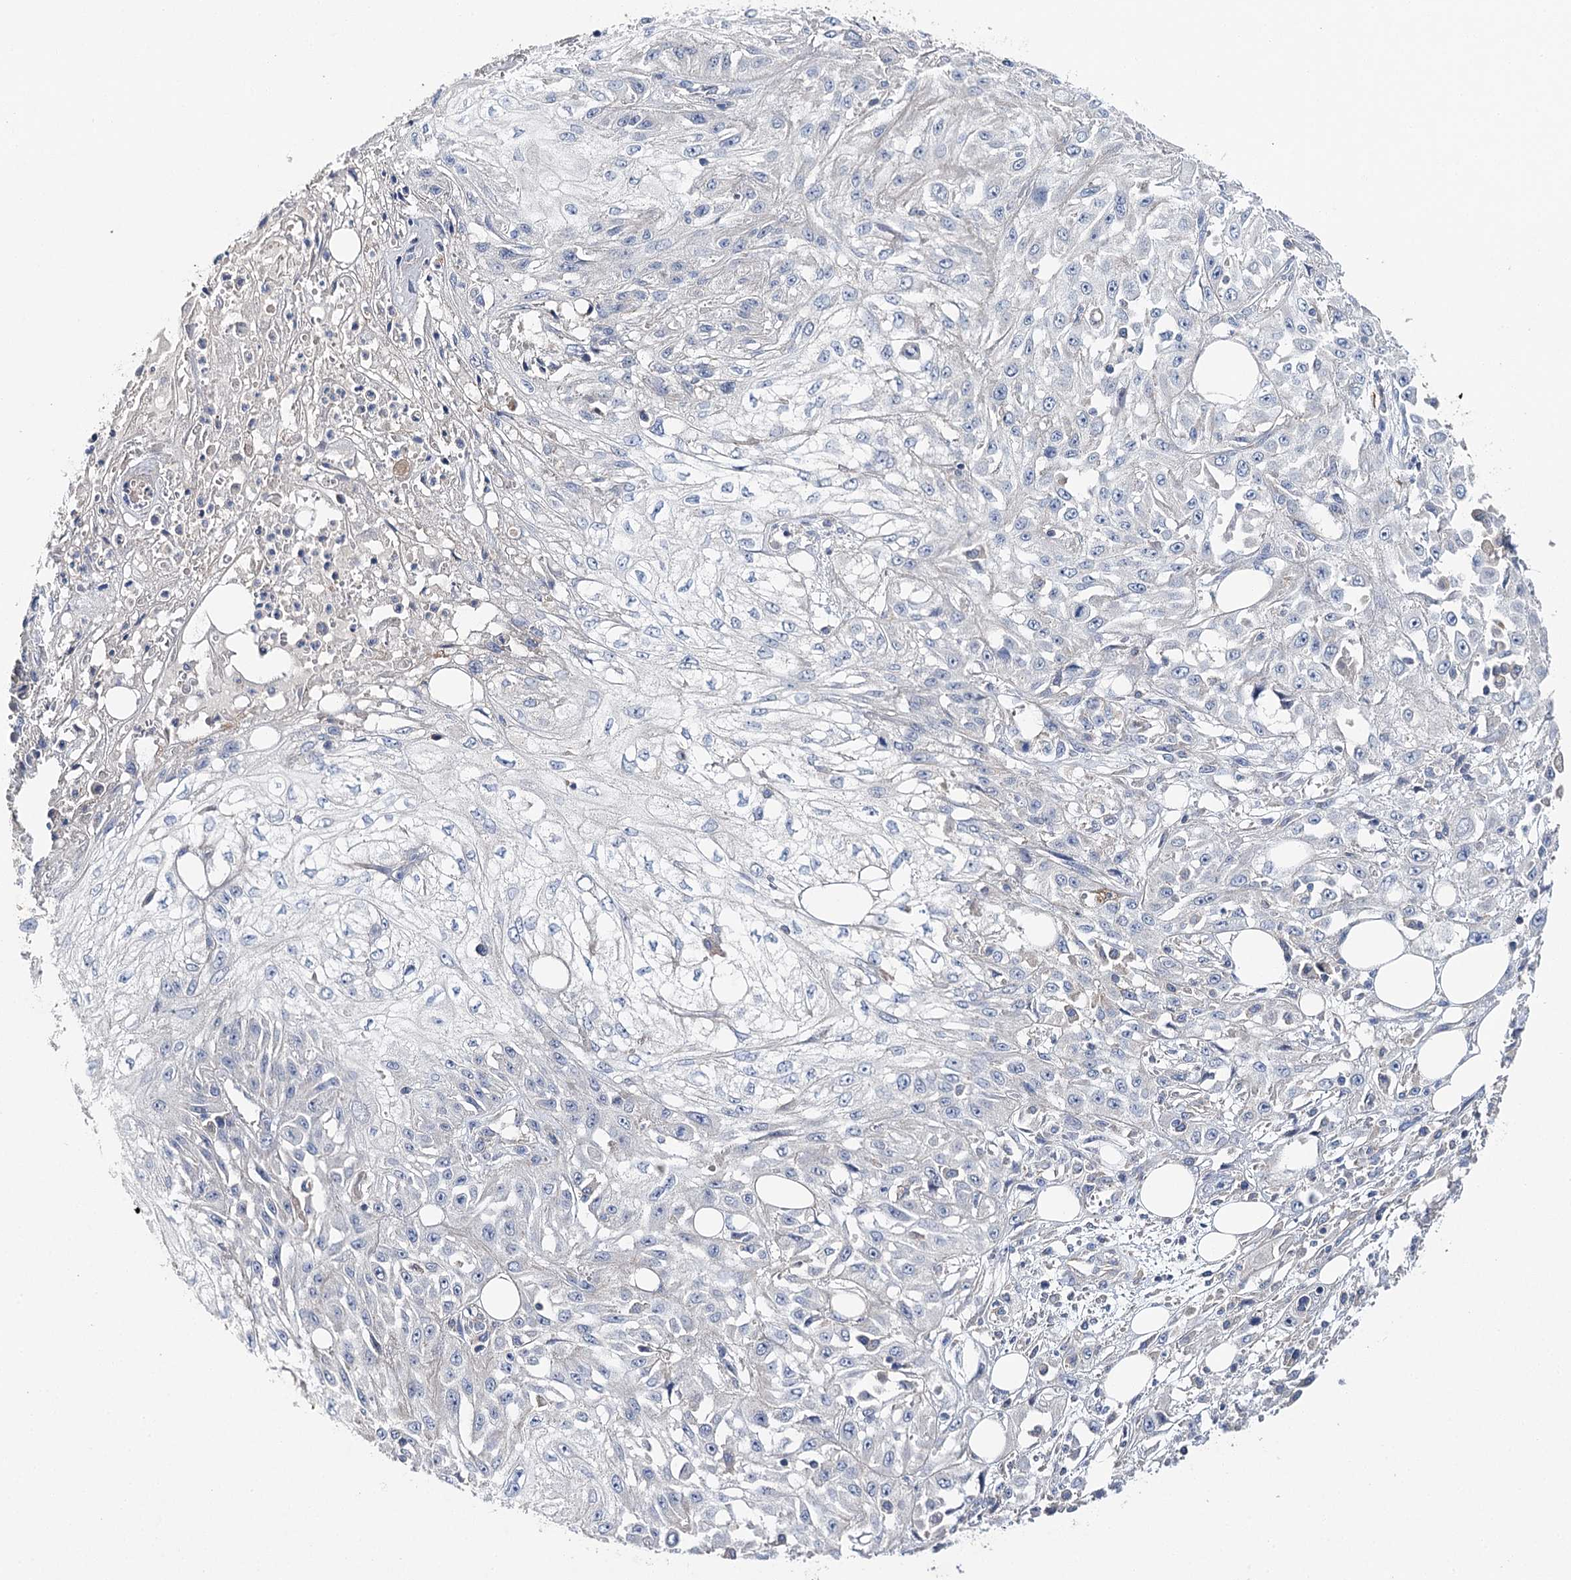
{"staining": {"intensity": "negative", "quantity": "none", "location": "none"}, "tissue": "skin cancer", "cell_type": "Tumor cells", "image_type": "cancer", "snomed": [{"axis": "morphology", "description": "Squamous cell carcinoma, NOS"}, {"axis": "morphology", "description": "Squamous cell carcinoma, metastatic, NOS"}, {"axis": "topography", "description": "Skin"}, {"axis": "topography", "description": "Lymph node"}], "caption": "Tumor cells show no significant protein expression in skin squamous cell carcinoma. The staining is performed using DAB brown chromogen with nuclei counter-stained in using hematoxylin.", "gene": "EPYC", "patient": {"sex": "male", "age": 75}}